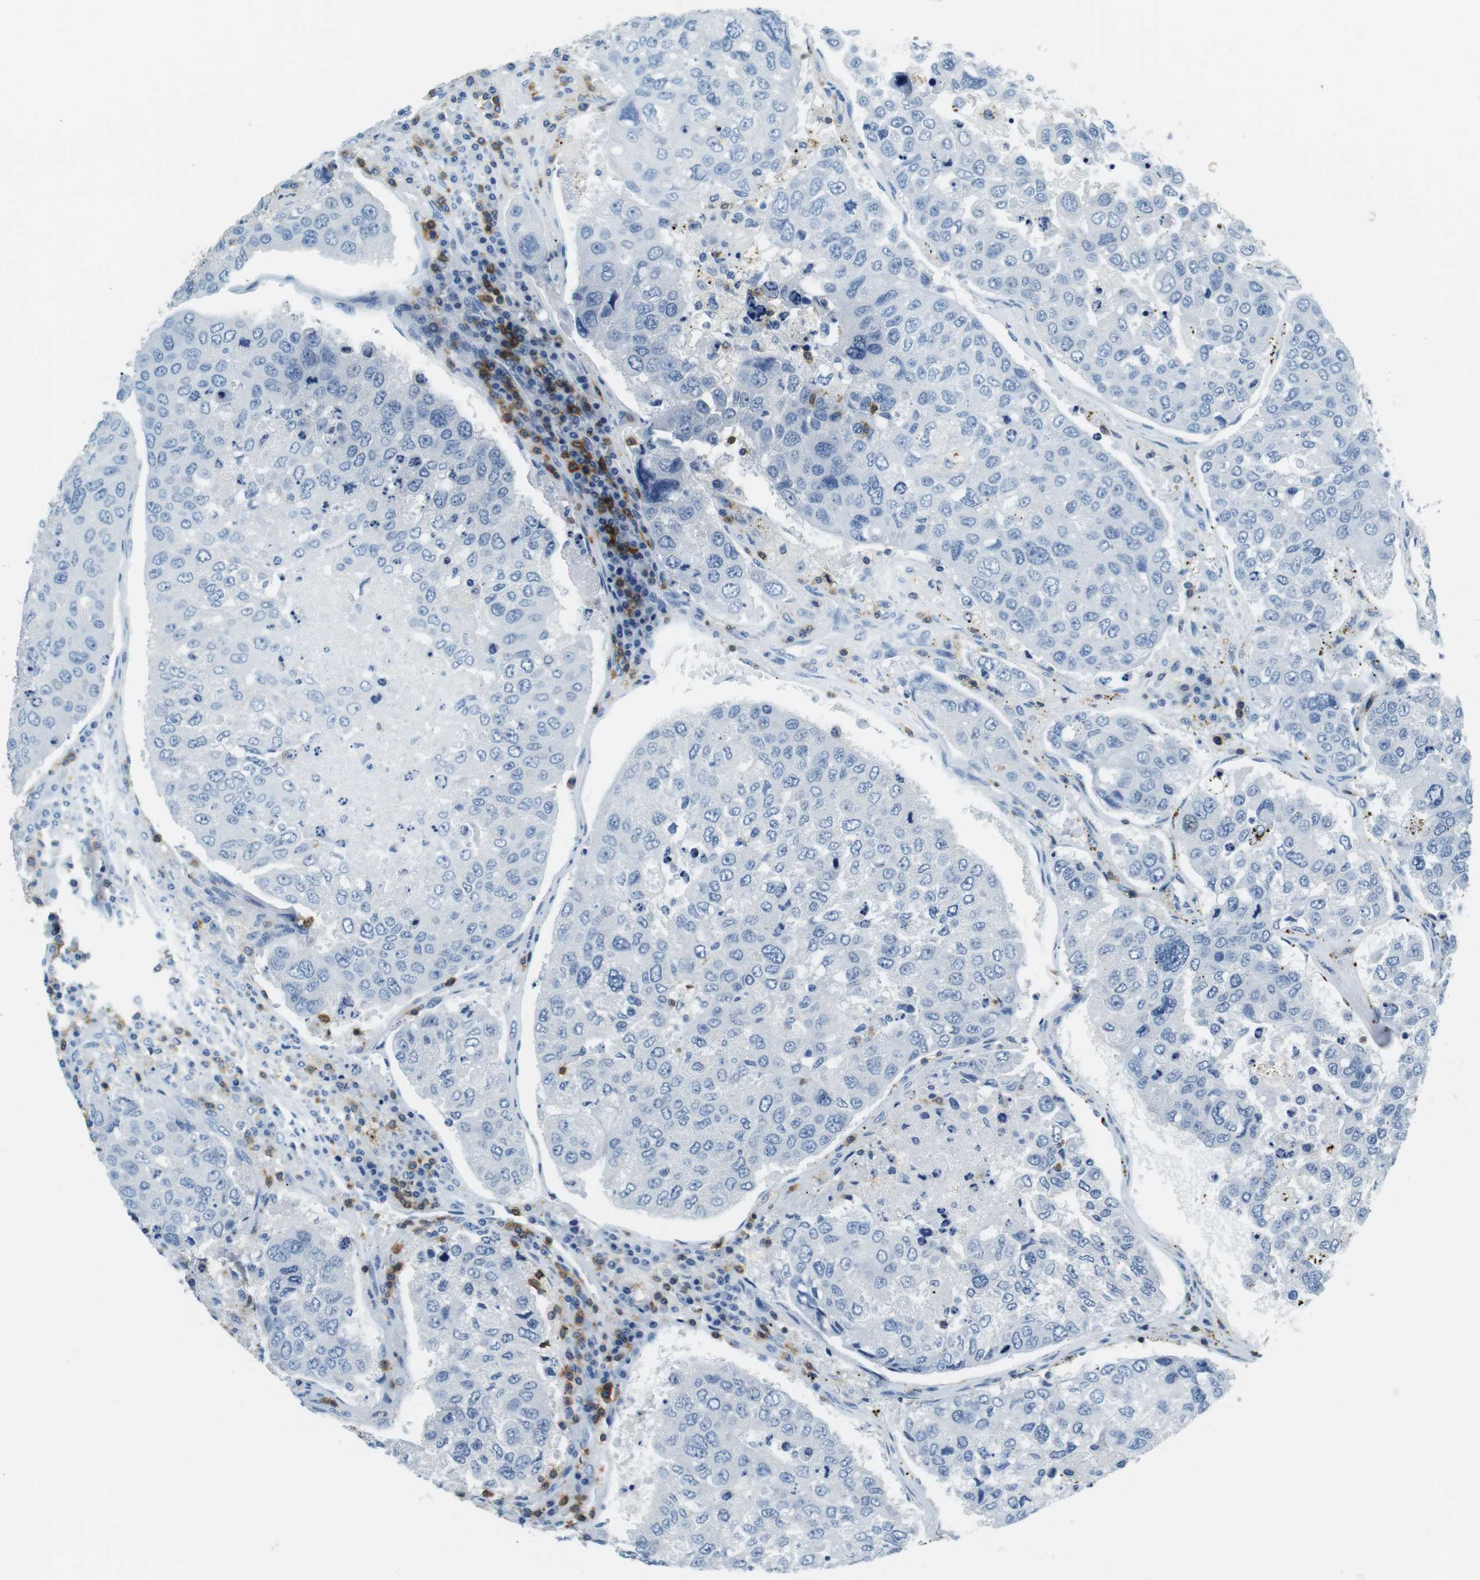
{"staining": {"intensity": "negative", "quantity": "none", "location": "none"}, "tissue": "urothelial cancer", "cell_type": "Tumor cells", "image_type": "cancer", "snomed": [{"axis": "morphology", "description": "Urothelial carcinoma, High grade"}, {"axis": "topography", "description": "Lymph node"}, {"axis": "topography", "description": "Urinary bladder"}], "caption": "Immunohistochemical staining of urothelial carcinoma (high-grade) demonstrates no significant expression in tumor cells.", "gene": "LAT", "patient": {"sex": "male", "age": 51}}